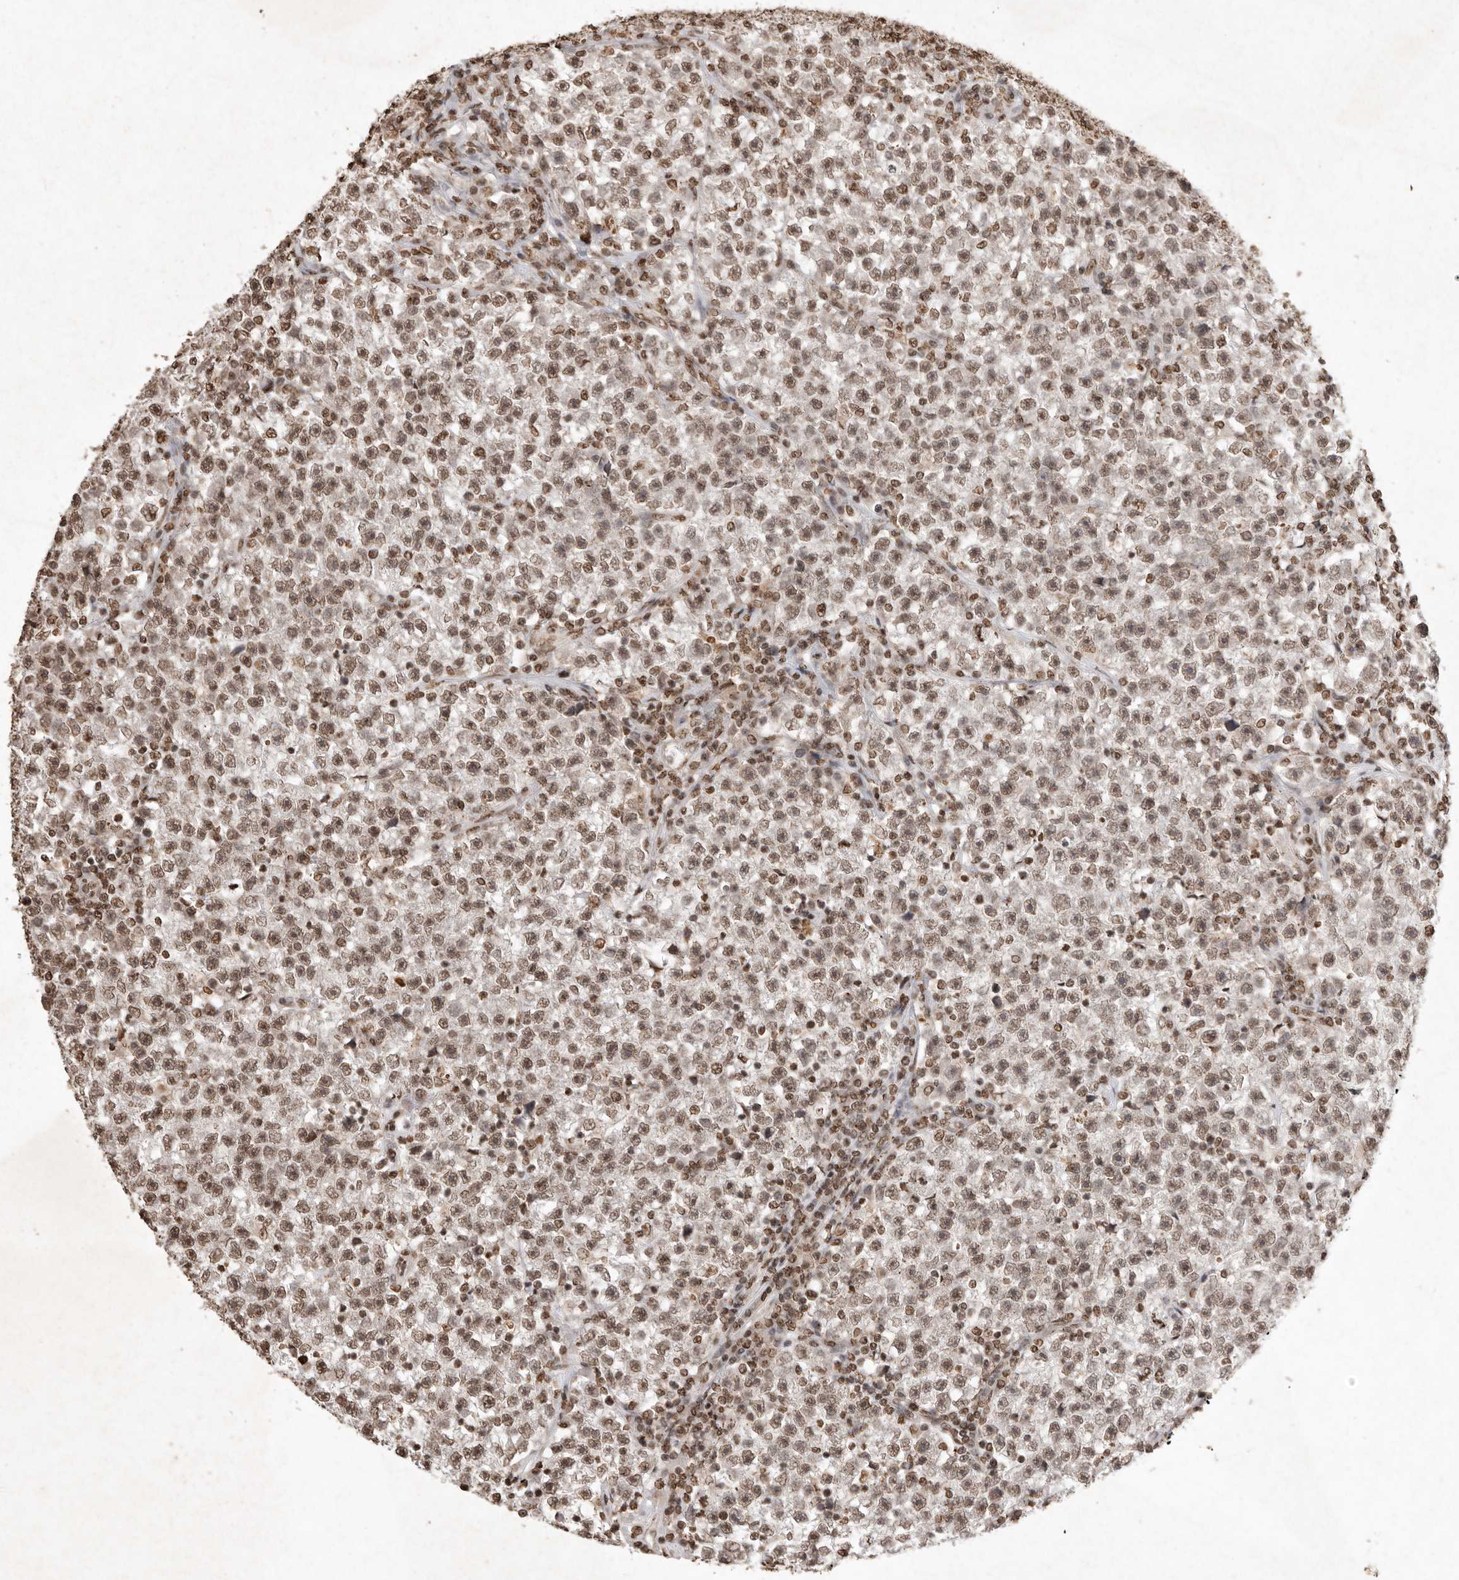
{"staining": {"intensity": "moderate", "quantity": ">75%", "location": "nuclear"}, "tissue": "testis cancer", "cell_type": "Tumor cells", "image_type": "cancer", "snomed": [{"axis": "morphology", "description": "Seminoma, NOS"}, {"axis": "topography", "description": "Testis"}], "caption": "A histopathology image of human testis seminoma stained for a protein displays moderate nuclear brown staining in tumor cells.", "gene": "NKX3-2", "patient": {"sex": "male", "age": 22}}